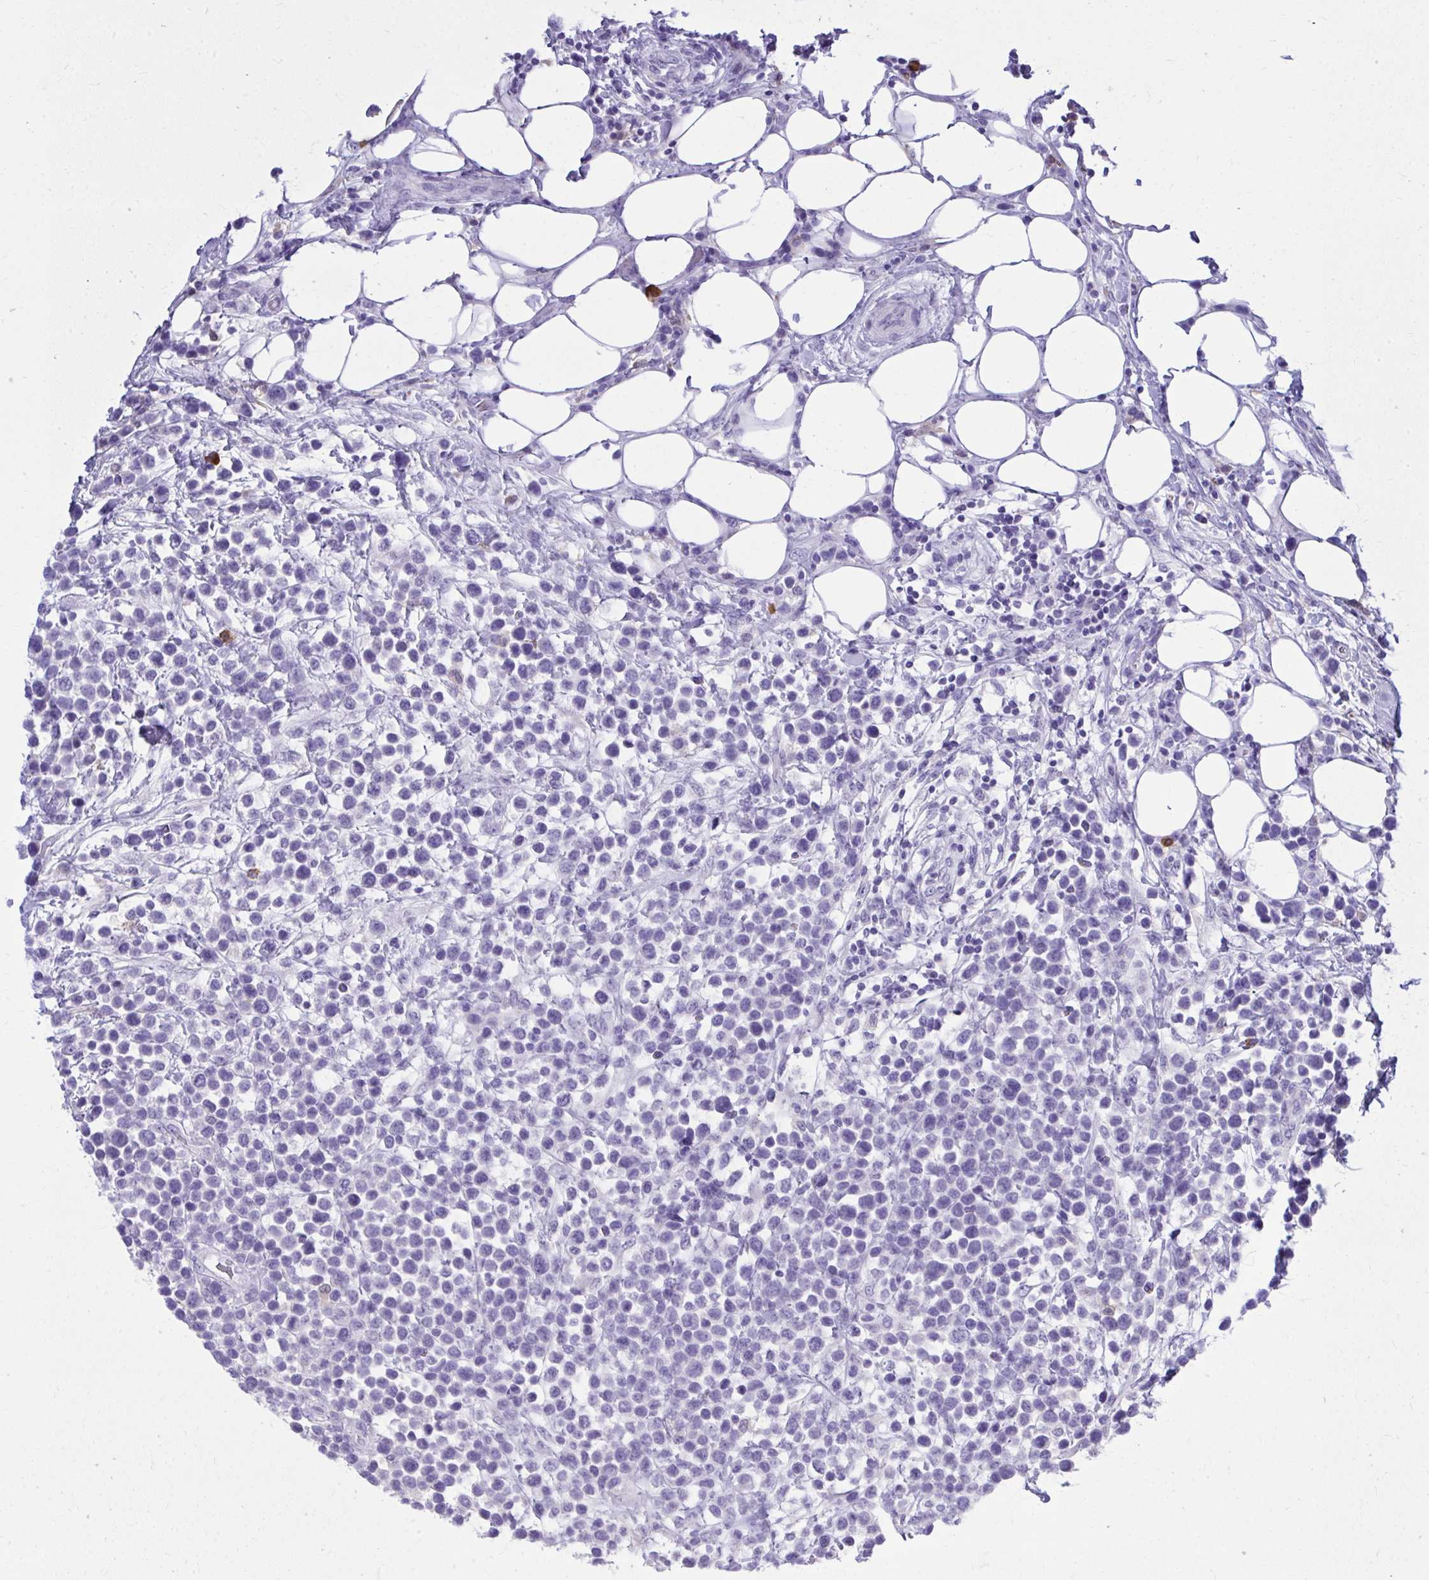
{"staining": {"intensity": "negative", "quantity": "none", "location": "none"}, "tissue": "lymphoma", "cell_type": "Tumor cells", "image_type": "cancer", "snomed": [{"axis": "morphology", "description": "Malignant lymphoma, non-Hodgkin's type, Low grade"}, {"axis": "topography", "description": "Lymph node"}], "caption": "Tumor cells are negative for protein expression in human low-grade malignant lymphoma, non-Hodgkin's type.", "gene": "PSD", "patient": {"sex": "male", "age": 60}}